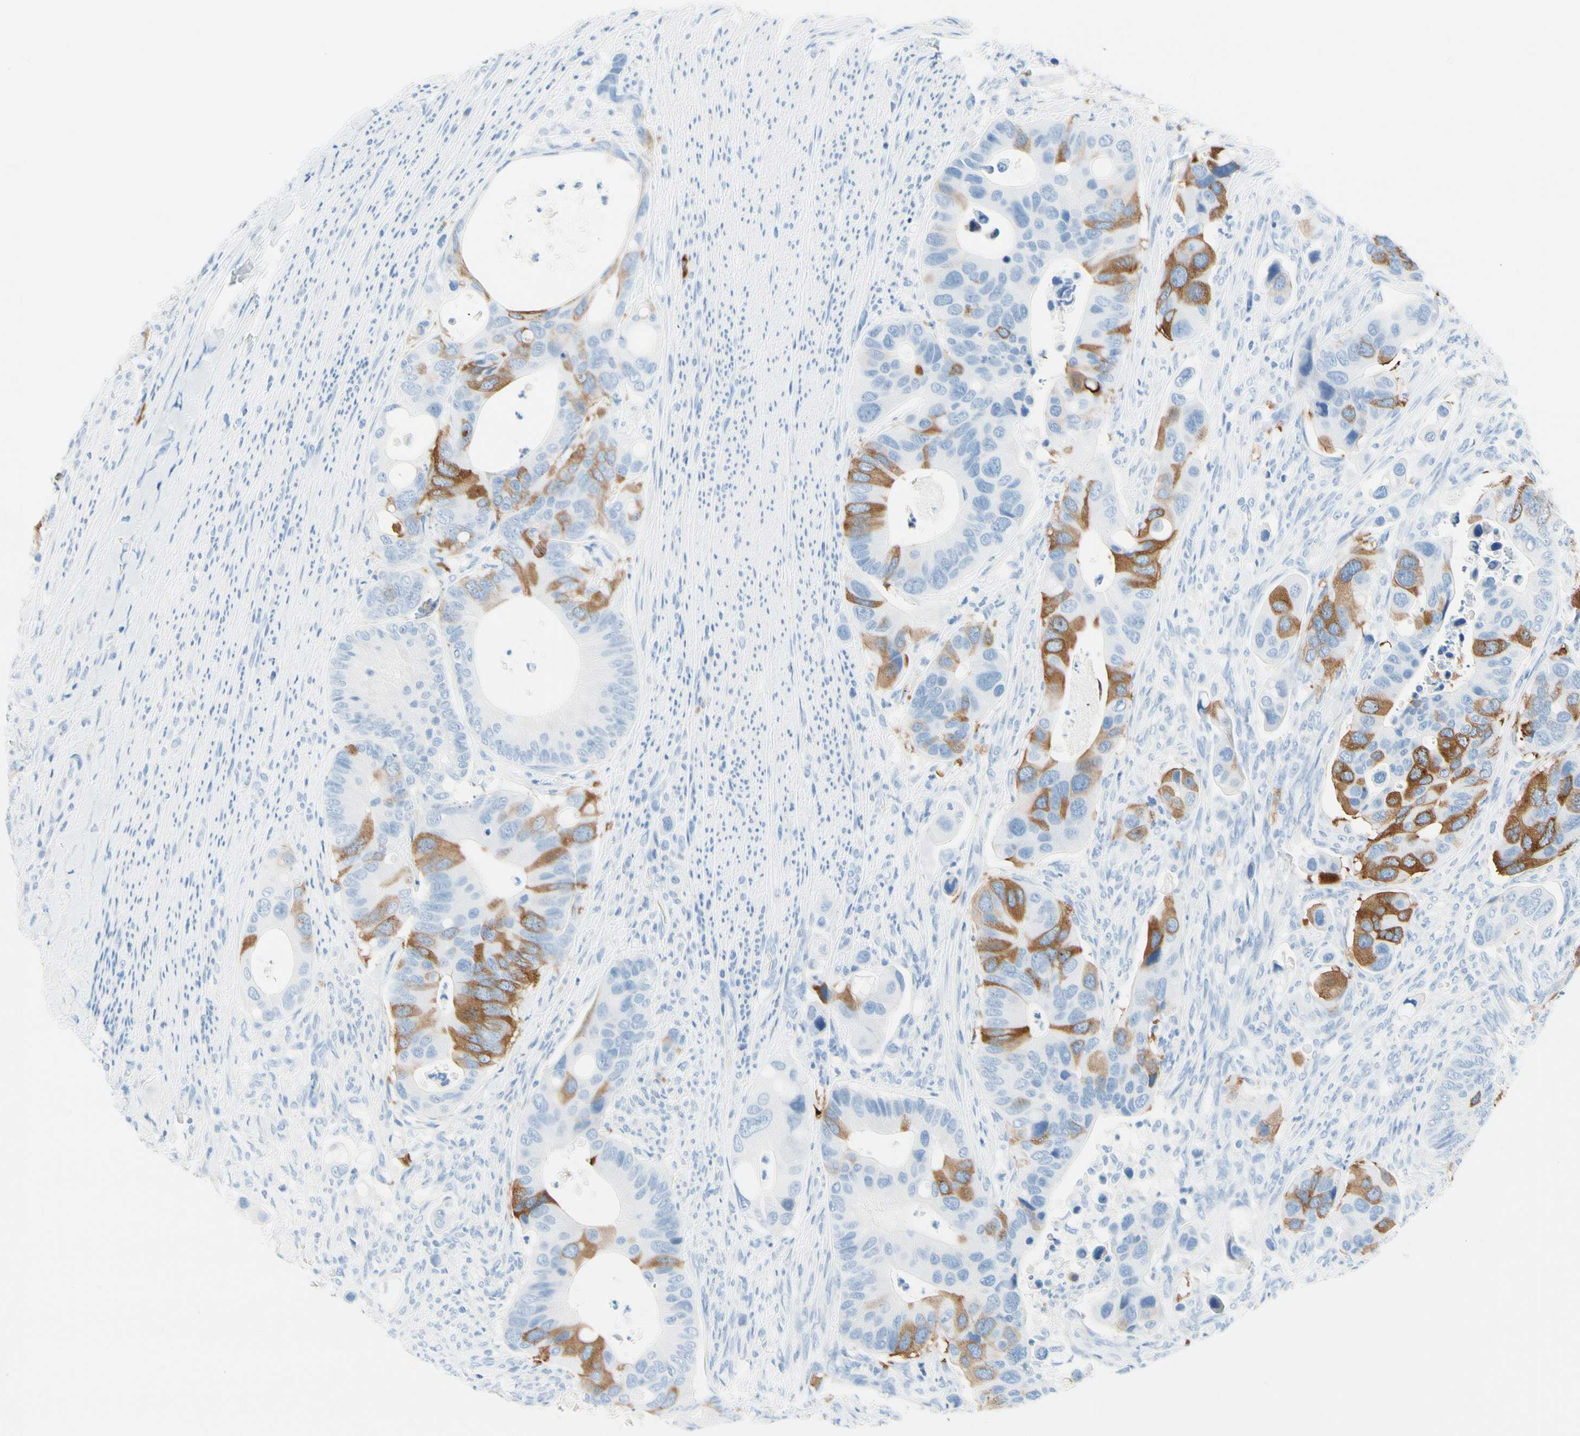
{"staining": {"intensity": "moderate", "quantity": "25%-75%", "location": "cytoplasmic/membranous"}, "tissue": "colorectal cancer", "cell_type": "Tumor cells", "image_type": "cancer", "snomed": [{"axis": "morphology", "description": "Adenocarcinoma, NOS"}, {"axis": "topography", "description": "Rectum"}], "caption": "Approximately 25%-75% of tumor cells in colorectal cancer display moderate cytoplasmic/membranous protein expression as visualized by brown immunohistochemical staining.", "gene": "TACC3", "patient": {"sex": "female", "age": 57}}